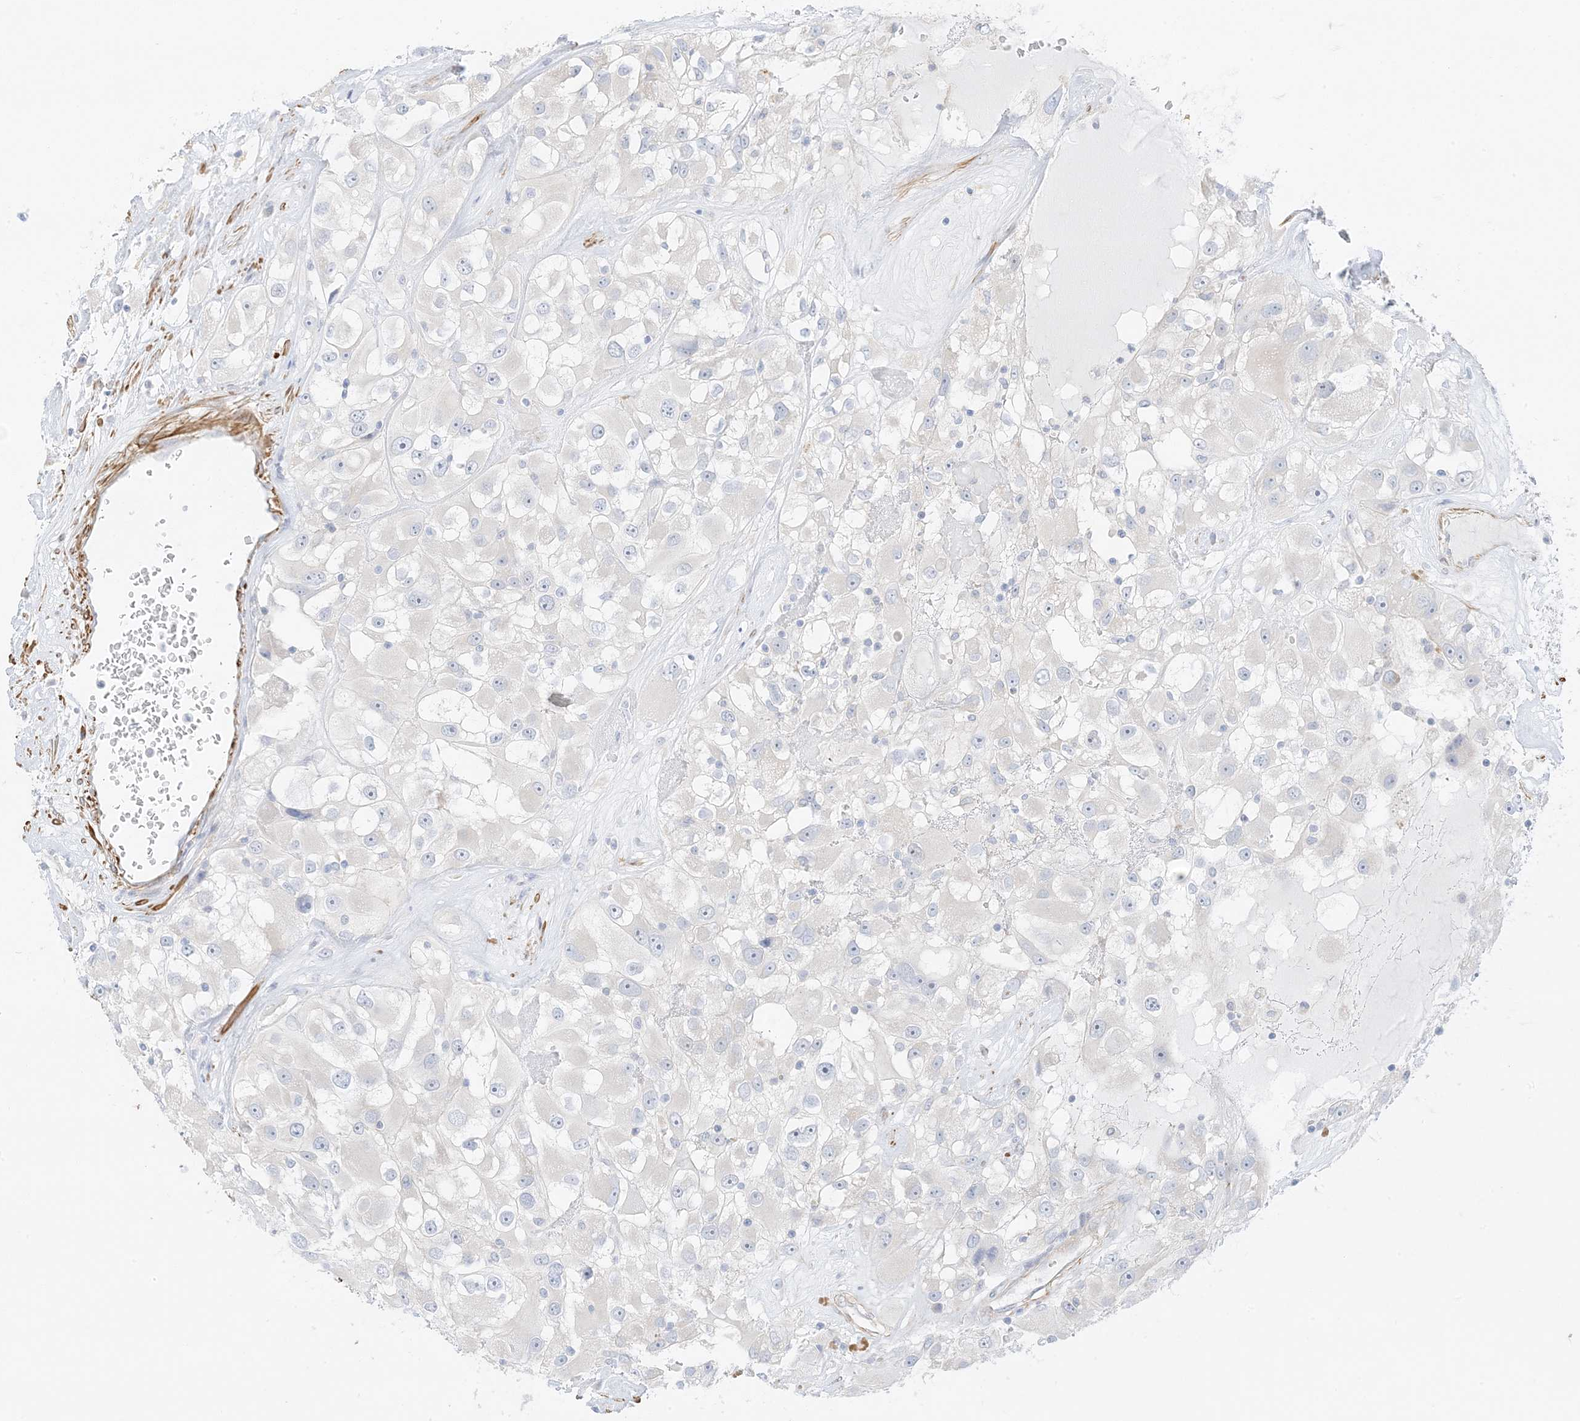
{"staining": {"intensity": "negative", "quantity": "none", "location": "none"}, "tissue": "renal cancer", "cell_type": "Tumor cells", "image_type": "cancer", "snomed": [{"axis": "morphology", "description": "Adenocarcinoma, NOS"}, {"axis": "topography", "description": "Kidney"}], "caption": "IHC of renal adenocarcinoma reveals no staining in tumor cells.", "gene": "SLC22A13", "patient": {"sex": "female", "age": 52}}